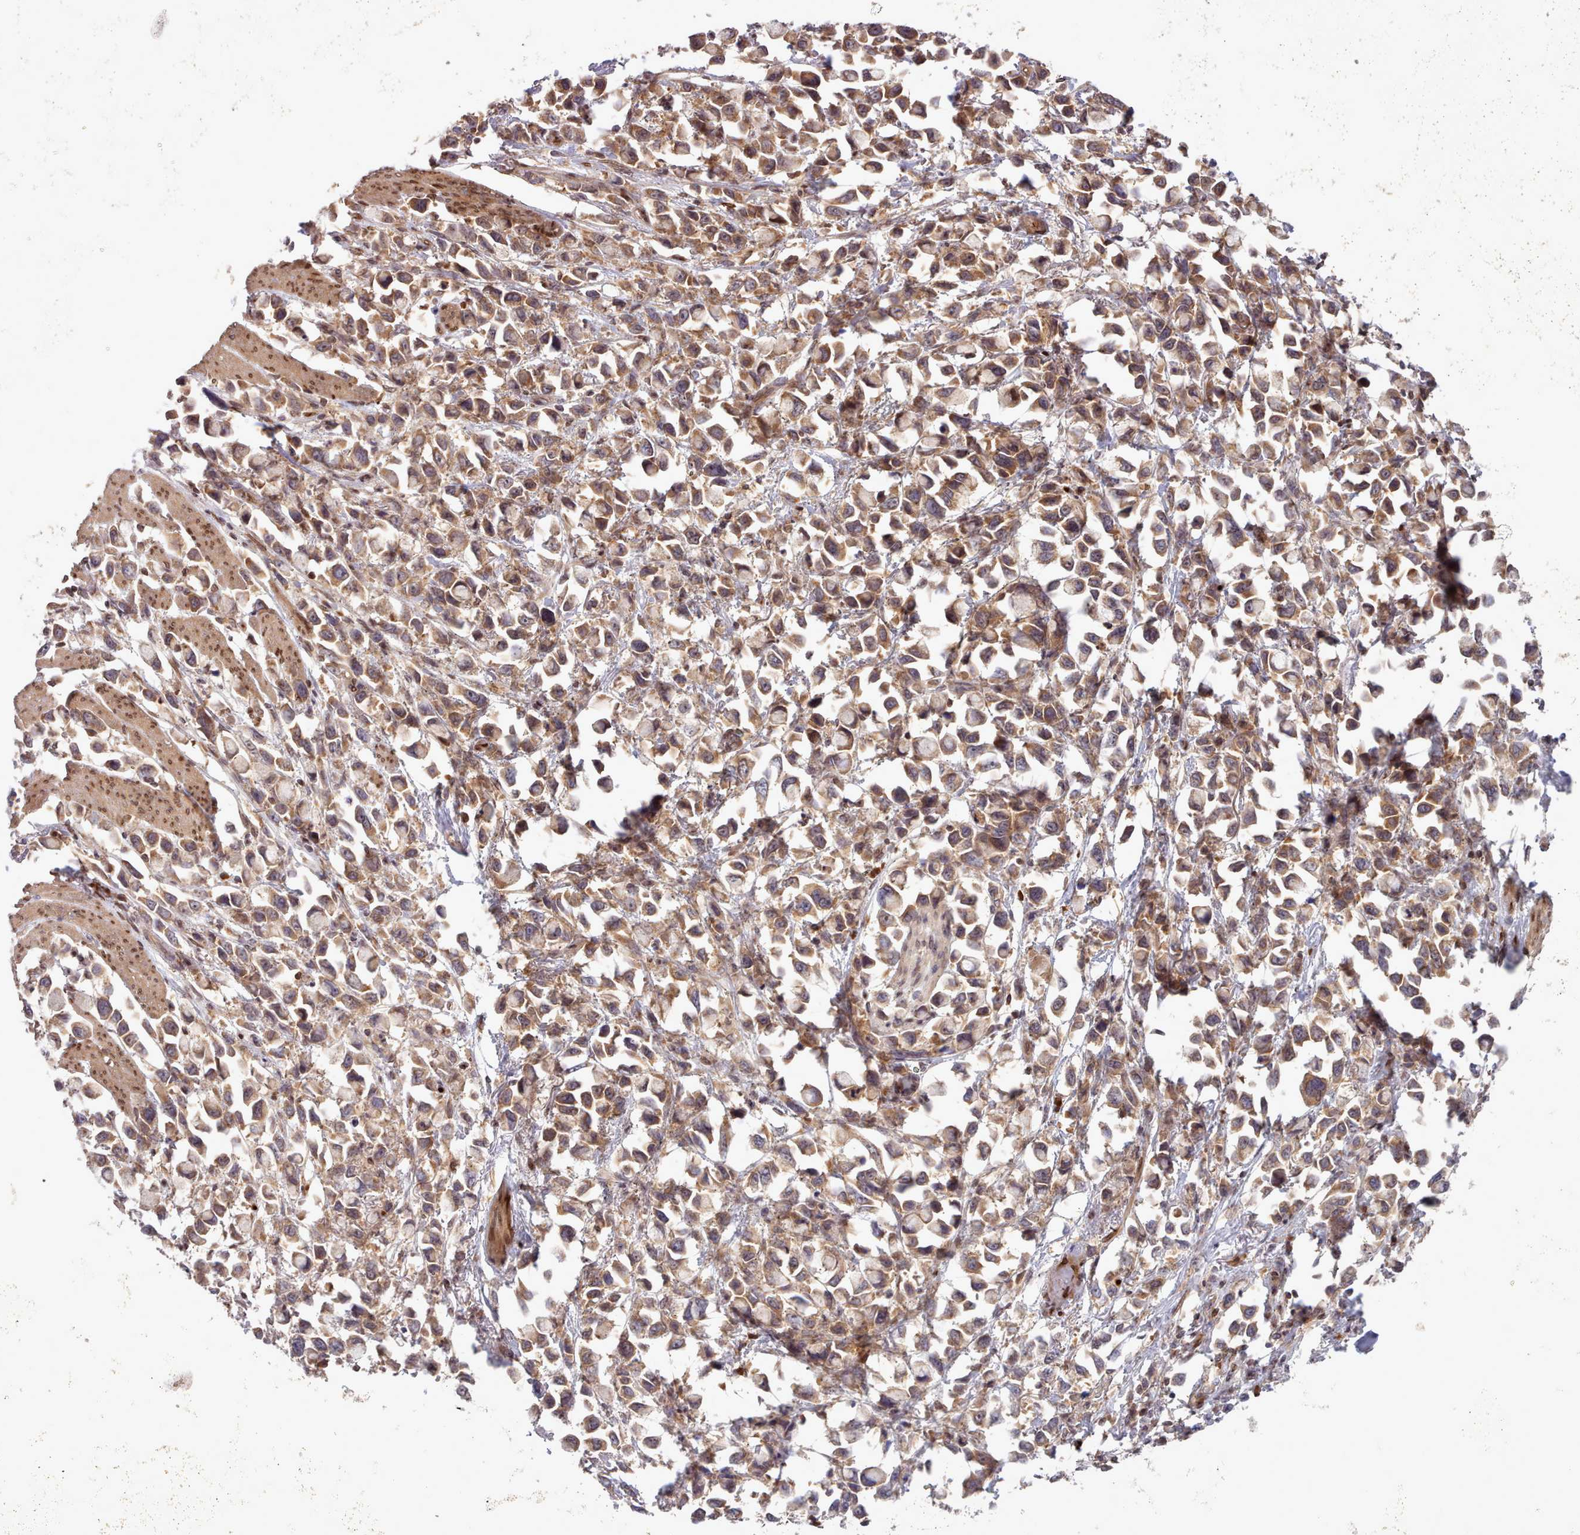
{"staining": {"intensity": "moderate", "quantity": ">75%", "location": "cytoplasmic/membranous"}, "tissue": "stomach cancer", "cell_type": "Tumor cells", "image_type": "cancer", "snomed": [{"axis": "morphology", "description": "Adenocarcinoma, NOS"}, {"axis": "topography", "description": "Stomach"}], "caption": "An image of stomach adenocarcinoma stained for a protein exhibits moderate cytoplasmic/membranous brown staining in tumor cells.", "gene": "UBE2G1", "patient": {"sex": "female", "age": 81}}